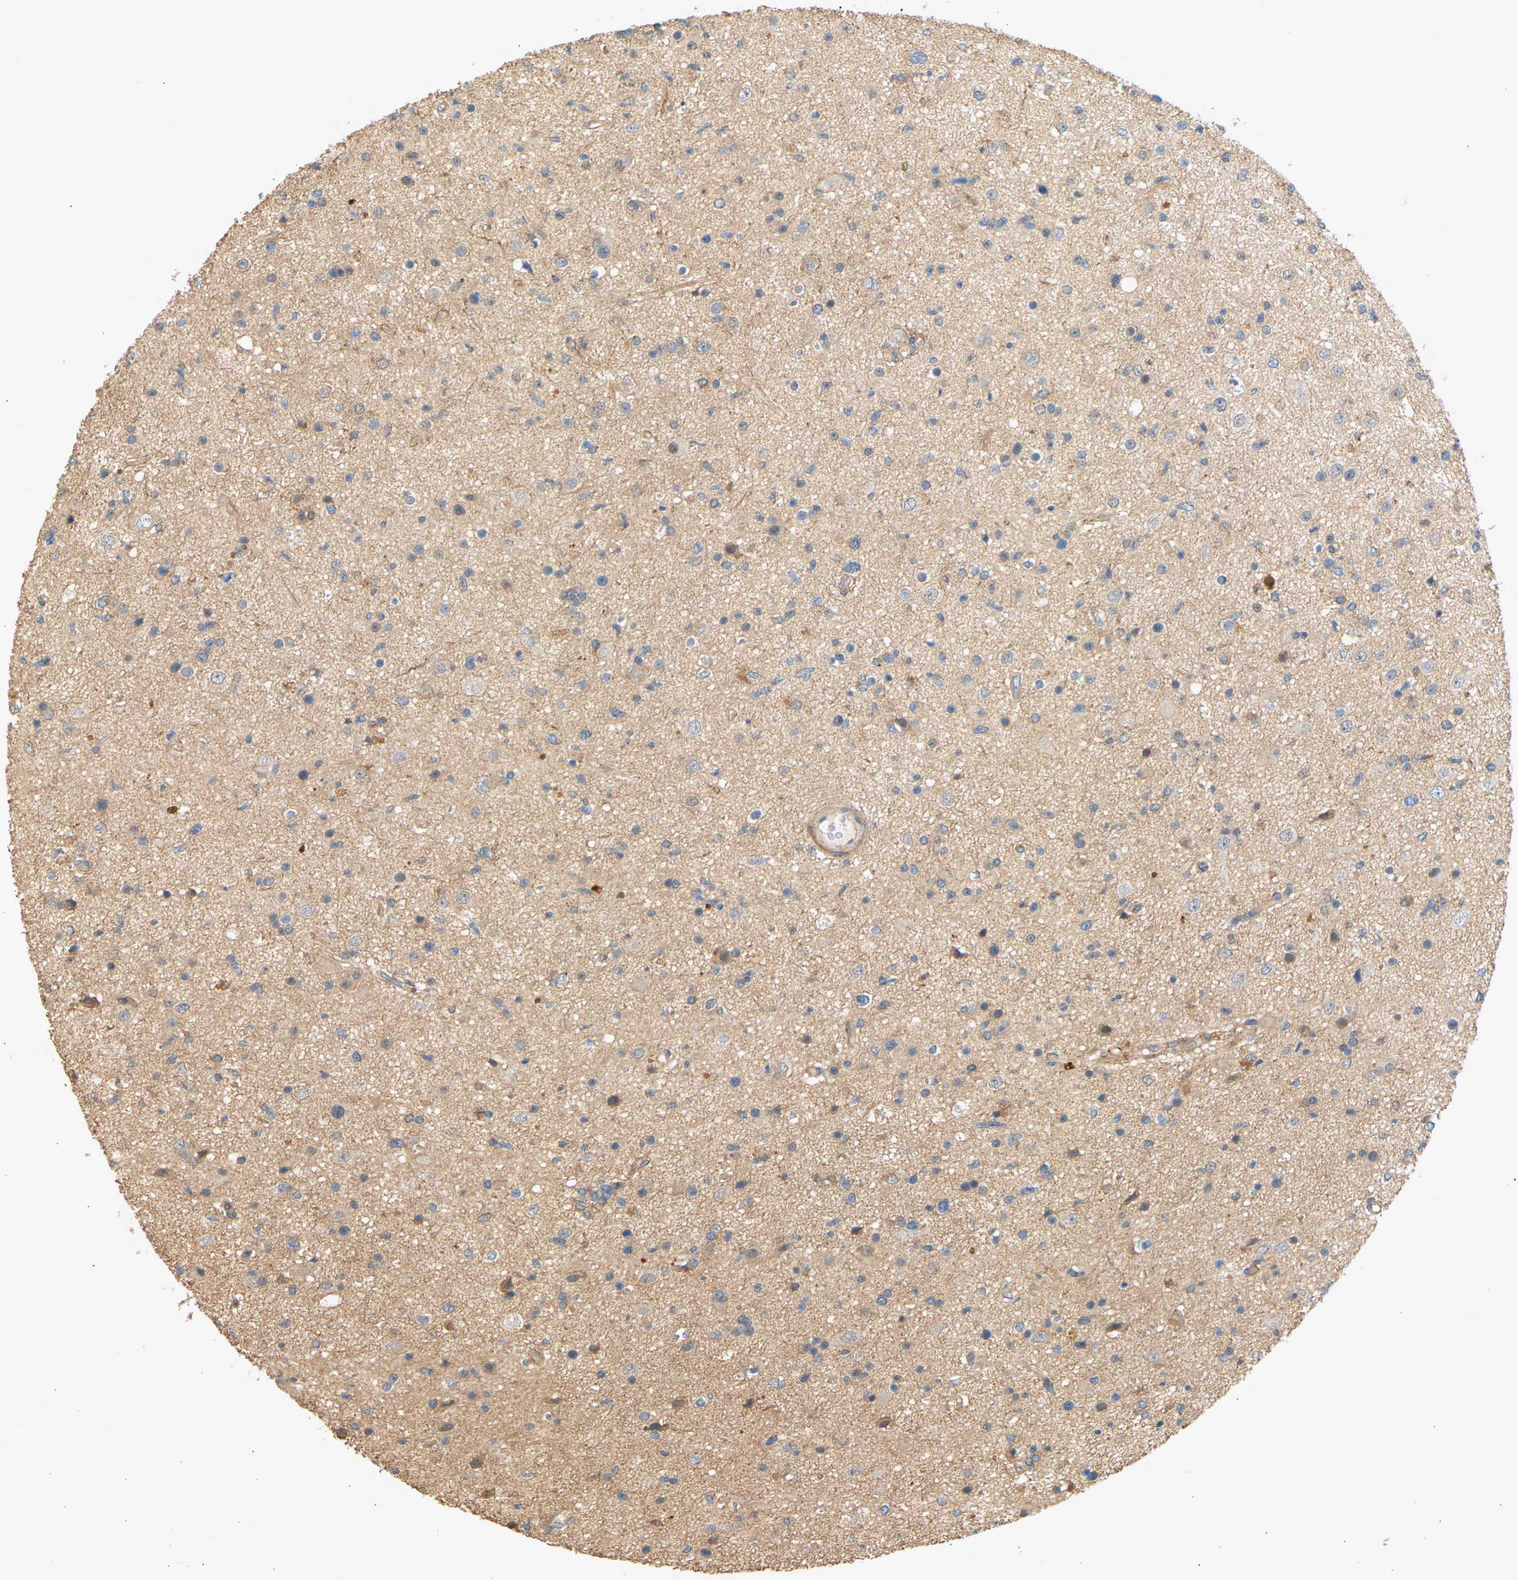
{"staining": {"intensity": "weak", "quantity": "<25%", "location": "cytoplasmic/membranous"}, "tissue": "glioma", "cell_type": "Tumor cells", "image_type": "cancer", "snomed": [{"axis": "morphology", "description": "Glioma, malignant, High grade"}, {"axis": "topography", "description": "Brain"}], "caption": "An immunohistochemistry (IHC) micrograph of high-grade glioma (malignant) is shown. There is no staining in tumor cells of high-grade glioma (malignant).", "gene": "RGL1", "patient": {"sex": "male", "age": 33}}